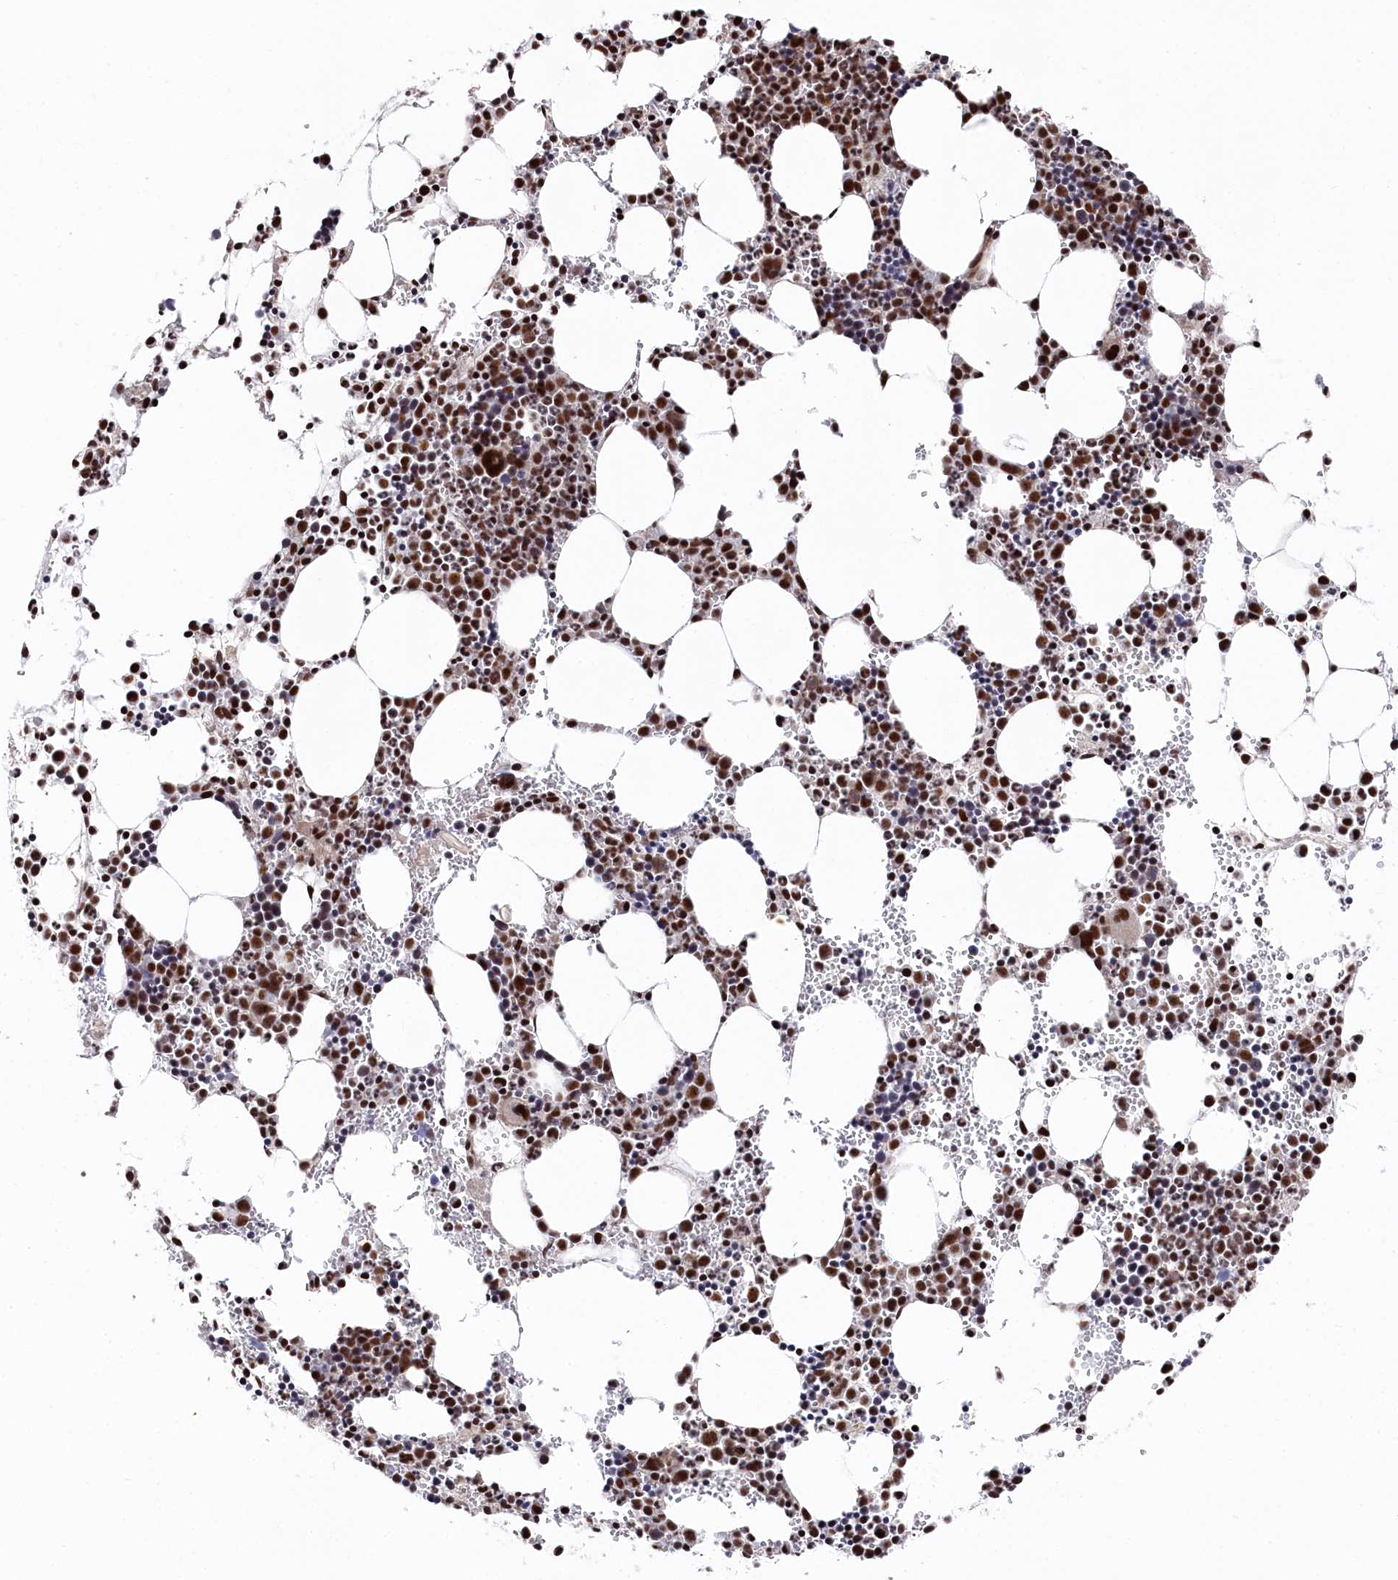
{"staining": {"intensity": "moderate", "quantity": ">75%", "location": "nuclear"}, "tissue": "bone marrow", "cell_type": "Hematopoietic cells", "image_type": "normal", "snomed": [{"axis": "morphology", "description": "Normal tissue, NOS"}, {"axis": "topography", "description": "Bone marrow"}], "caption": "A medium amount of moderate nuclear staining is identified in about >75% of hematopoietic cells in benign bone marrow. (Stains: DAB in brown, nuclei in blue, Microscopy: brightfield microscopy at high magnification).", "gene": "POLR2H", "patient": {"sex": "female", "age": 89}}